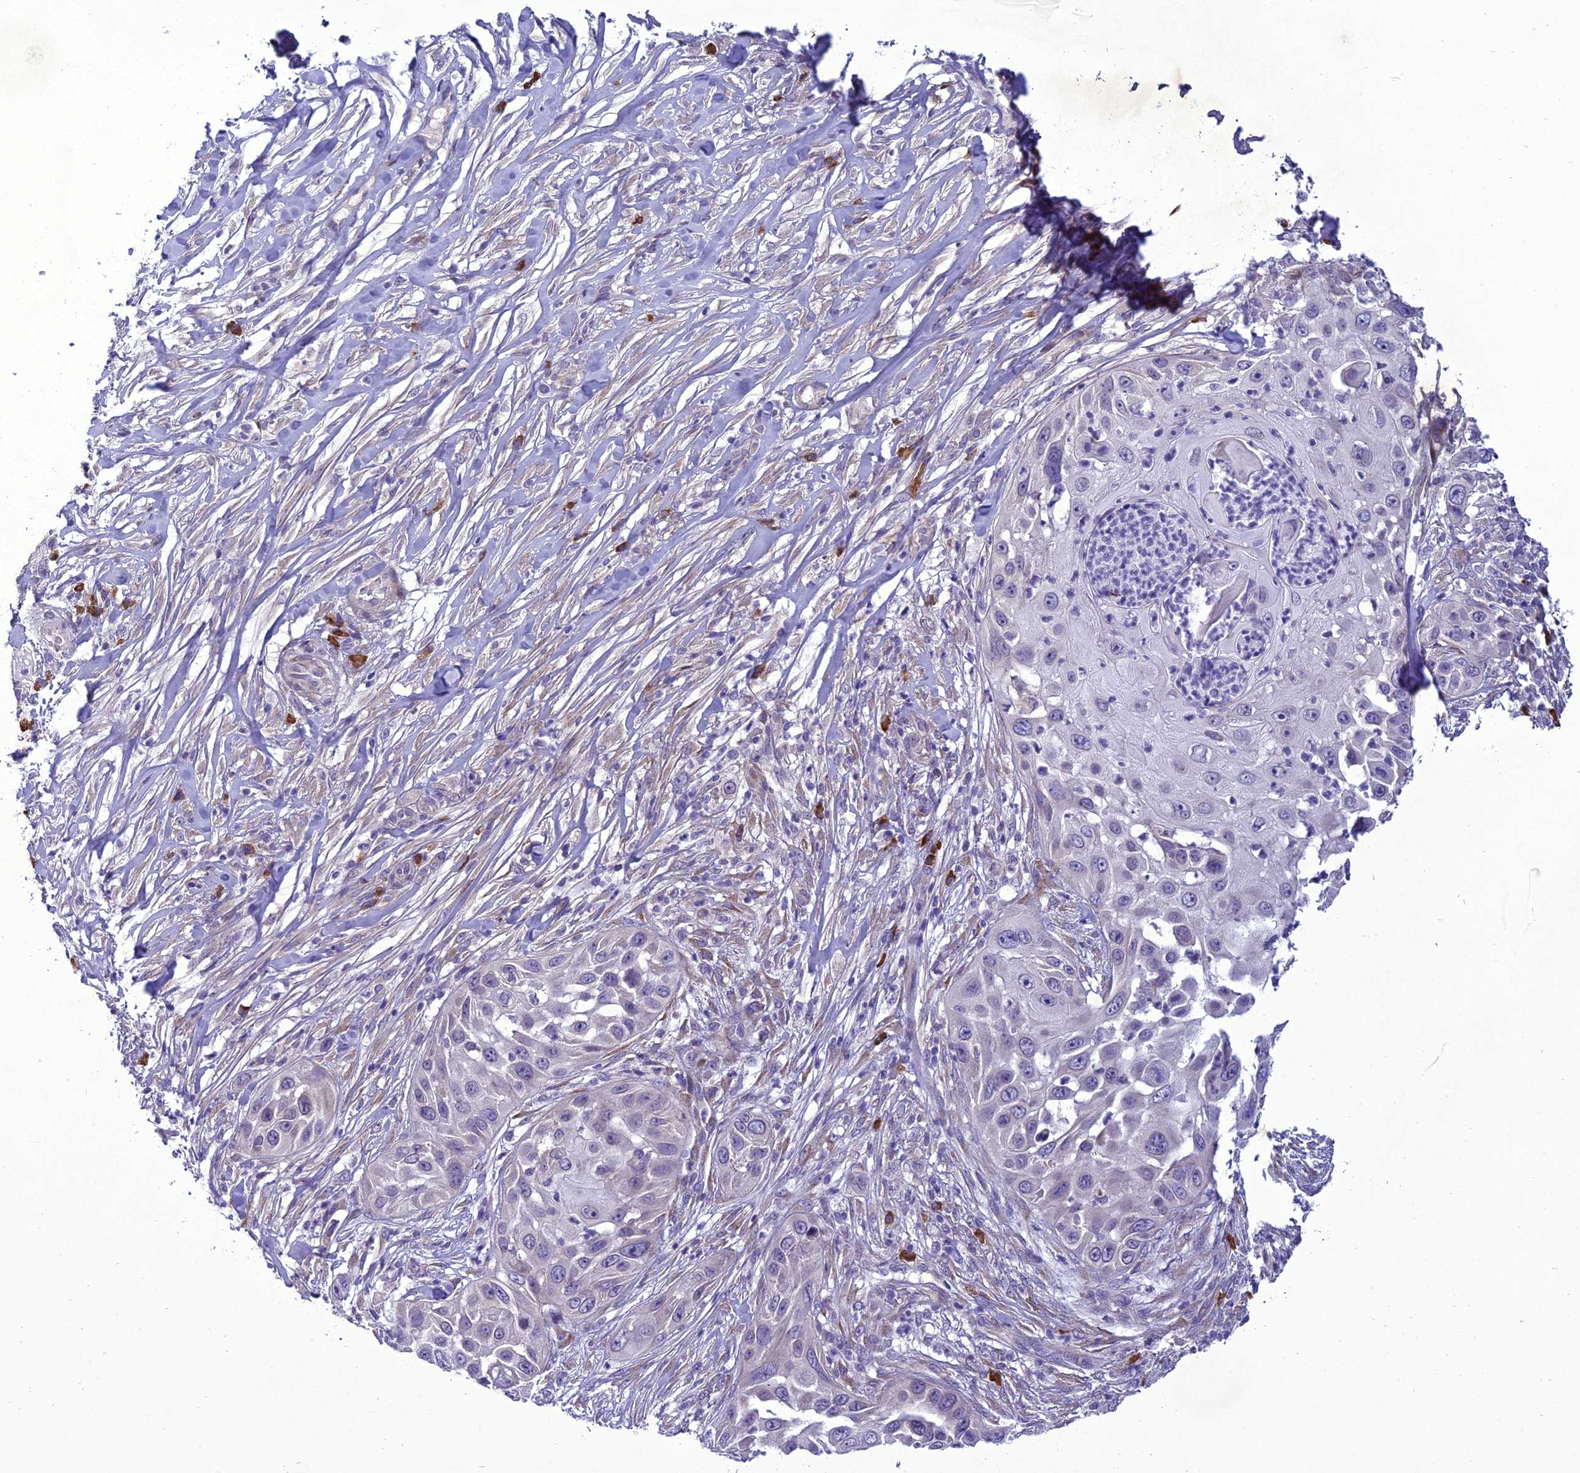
{"staining": {"intensity": "moderate", "quantity": "<25%", "location": "nuclear"}, "tissue": "skin cancer", "cell_type": "Tumor cells", "image_type": "cancer", "snomed": [{"axis": "morphology", "description": "Squamous cell carcinoma, NOS"}, {"axis": "topography", "description": "Skin"}], "caption": "Skin cancer stained with DAB immunohistochemistry (IHC) exhibits low levels of moderate nuclear staining in about <25% of tumor cells.", "gene": "NEURL2", "patient": {"sex": "female", "age": 44}}